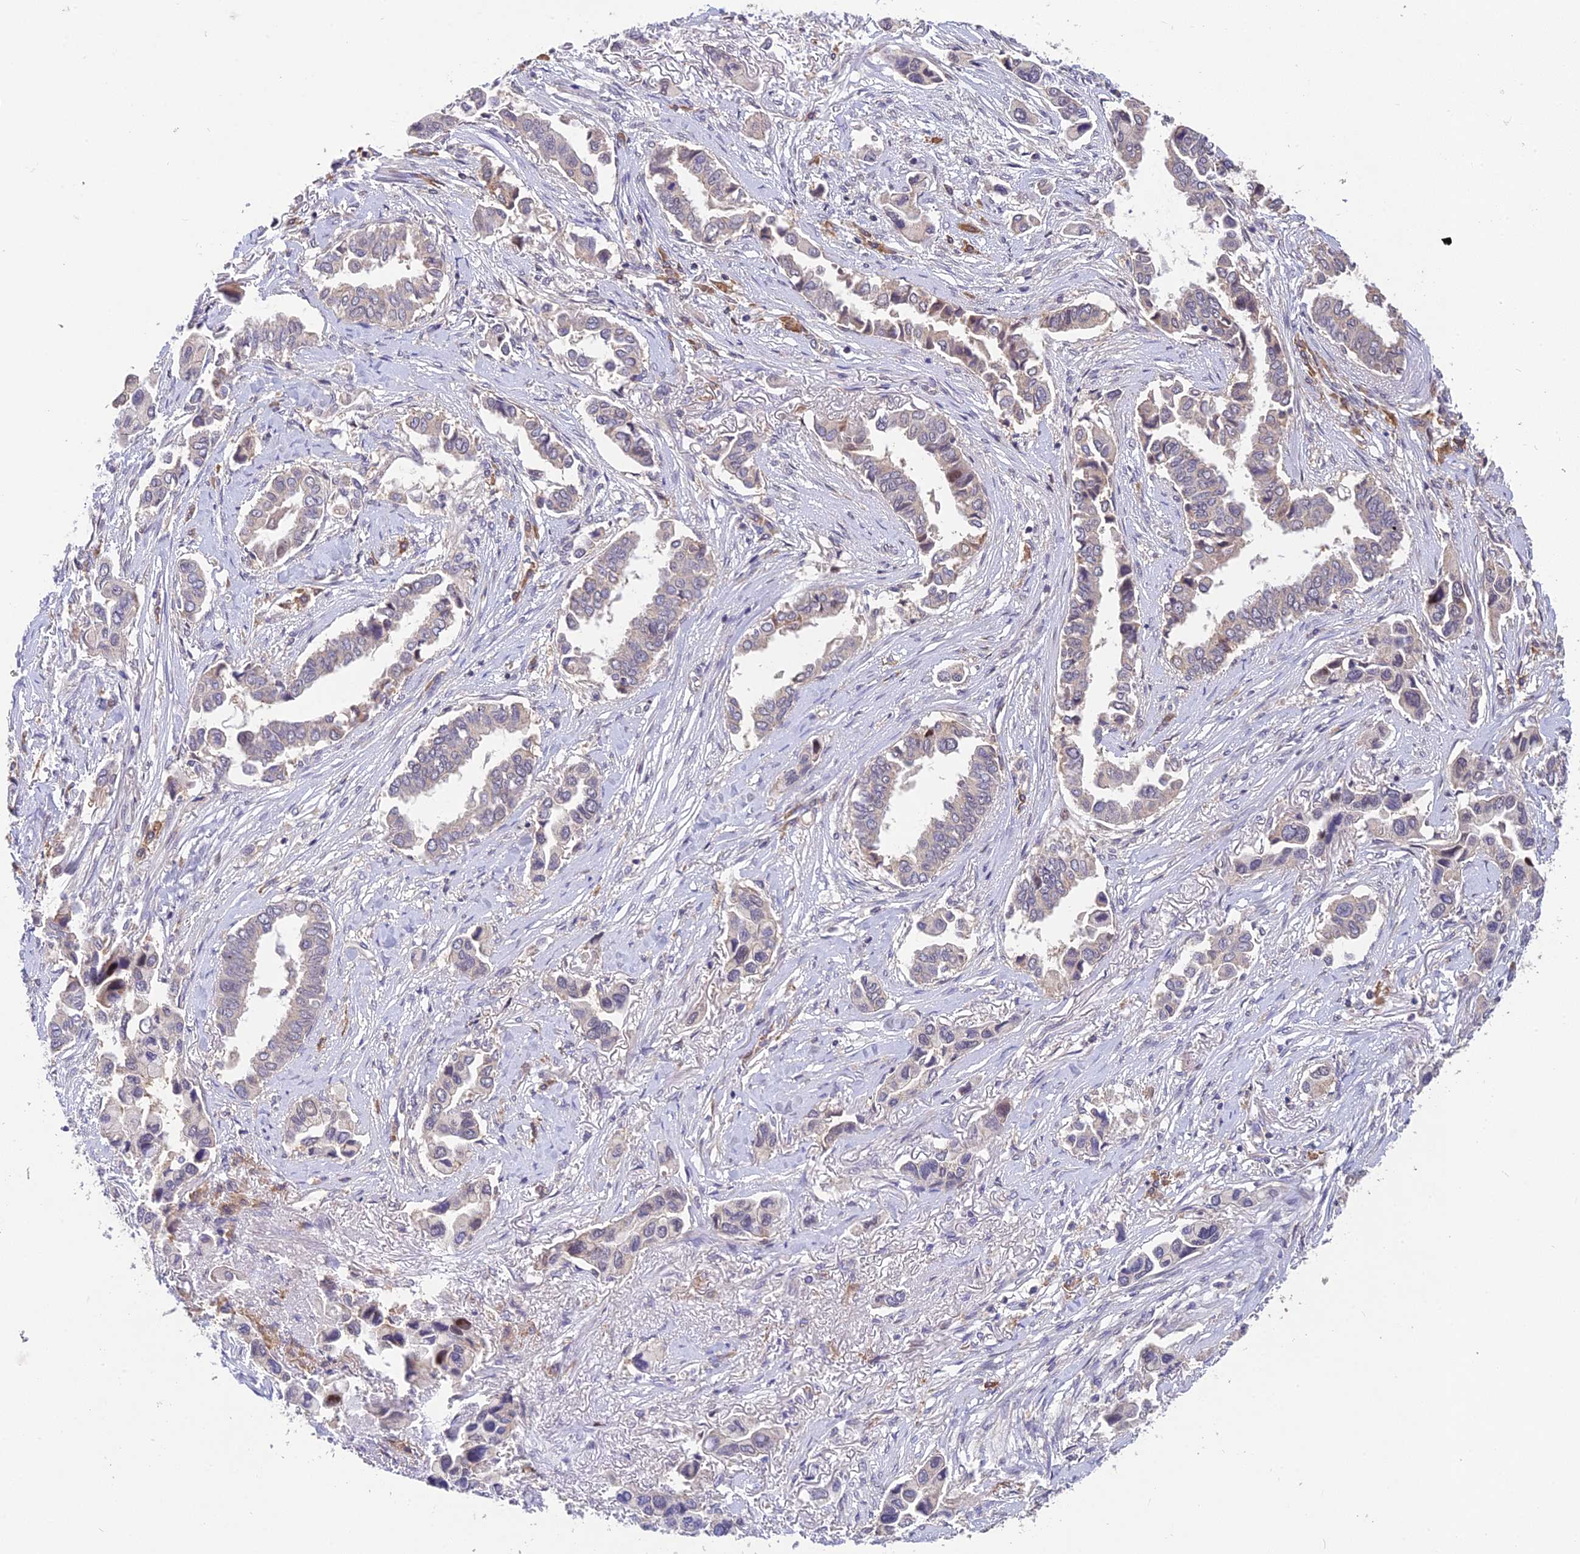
{"staining": {"intensity": "negative", "quantity": "none", "location": "none"}, "tissue": "lung cancer", "cell_type": "Tumor cells", "image_type": "cancer", "snomed": [{"axis": "morphology", "description": "Adenocarcinoma, NOS"}, {"axis": "topography", "description": "Lung"}], "caption": "High magnification brightfield microscopy of adenocarcinoma (lung) stained with DAB (brown) and counterstained with hematoxylin (blue): tumor cells show no significant staining.", "gene": "DENND5B", "patient": {"sex": "female", "age": 76}}